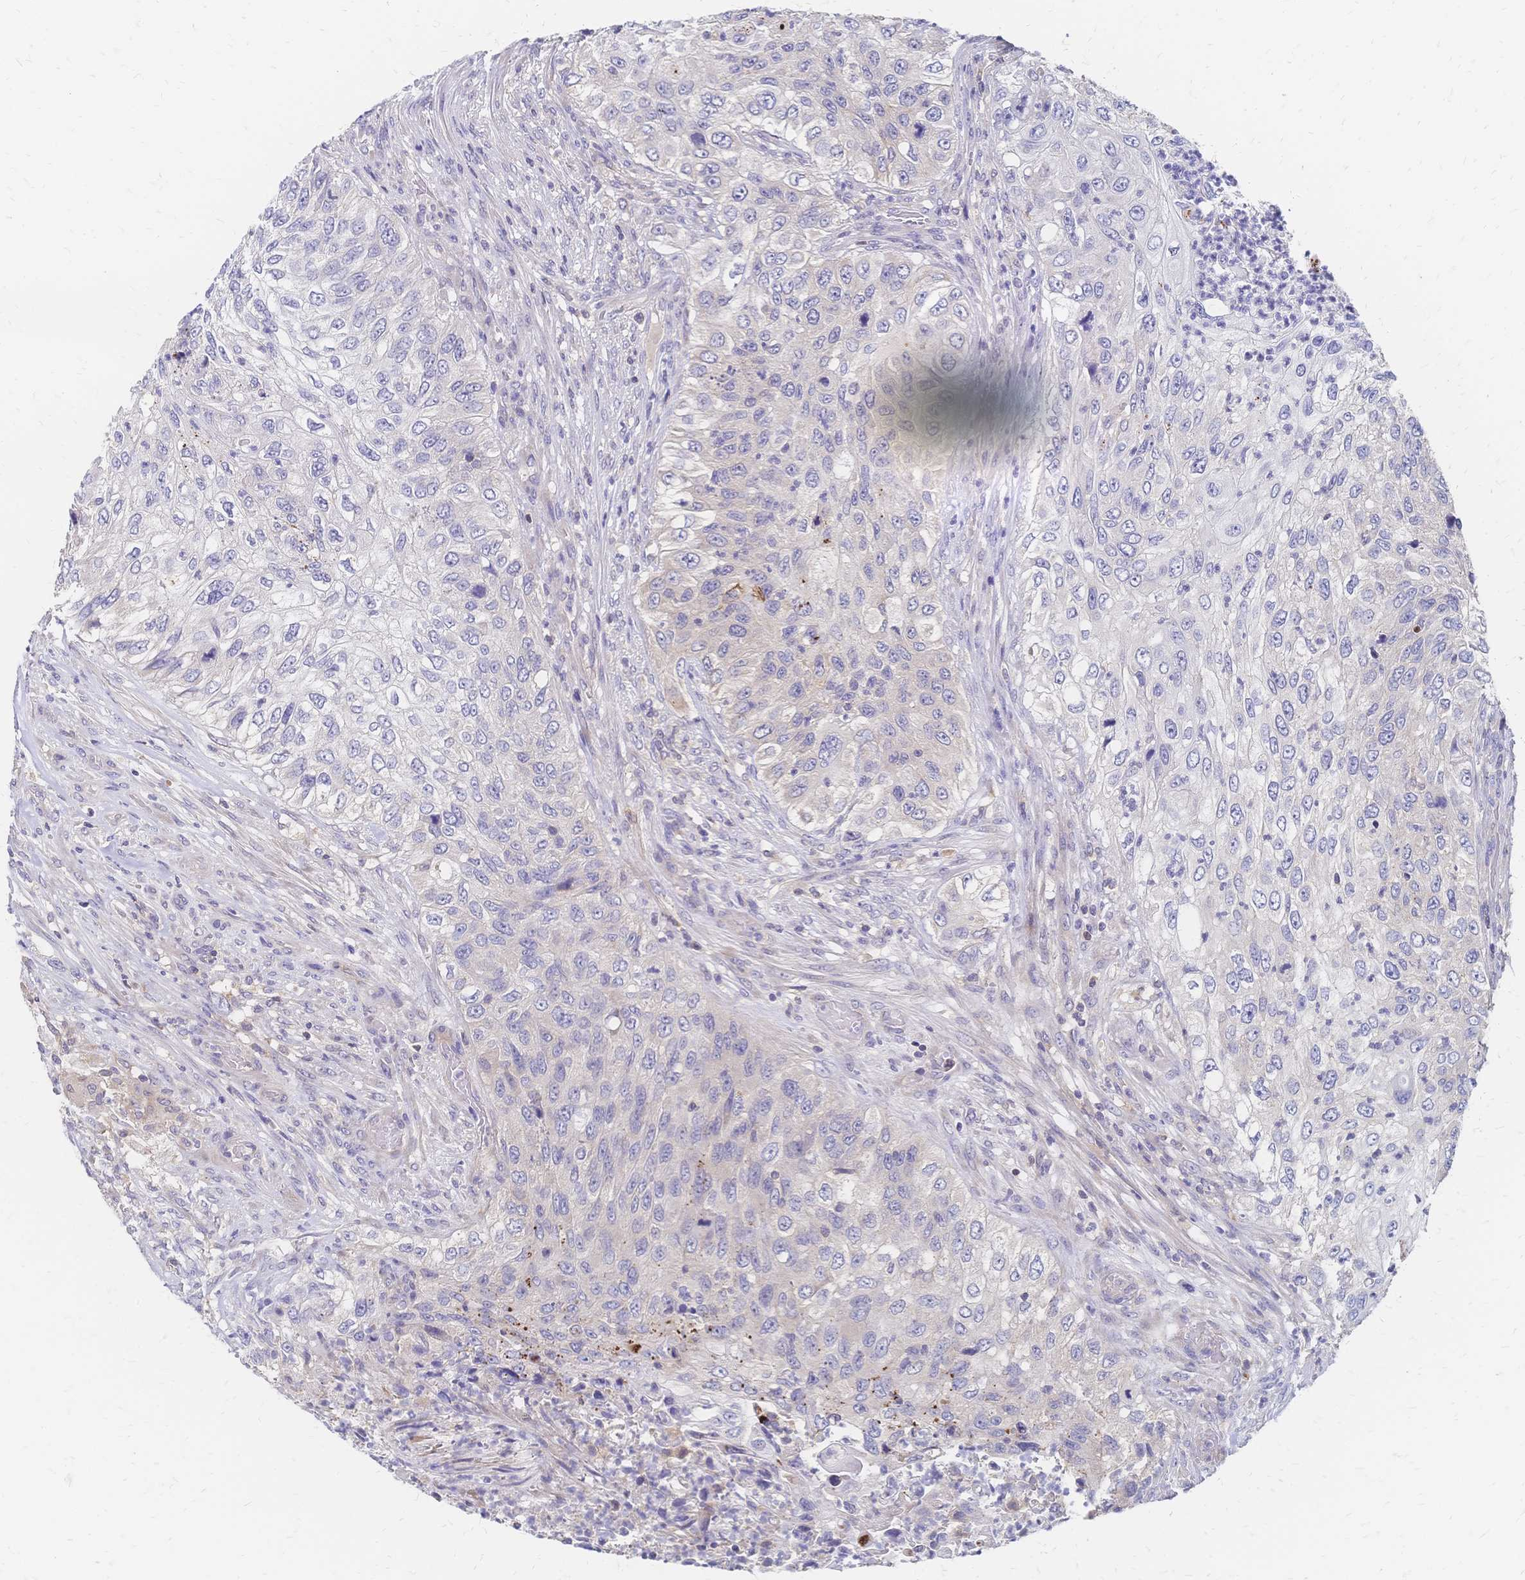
{"staining": {"intensity": "negative", "quantity": "none", "location": "none"}, "tissue": "urothelial cancer", "cell_type": "Tumor cells", "image_type": "cancer", "snomed": [{"axis": "morphology", "description": "Urothelial carcinoma, High grade"}, {"axis": "topography", "description": "Urinary bladder"}], "caption": "This is an immunohistochemistry (IHC) histopathology image of urothelial cancer. There is no positivity in tumor cells.", "gene": "DTNB", "patient": {"sex": "female", "age": 60}}